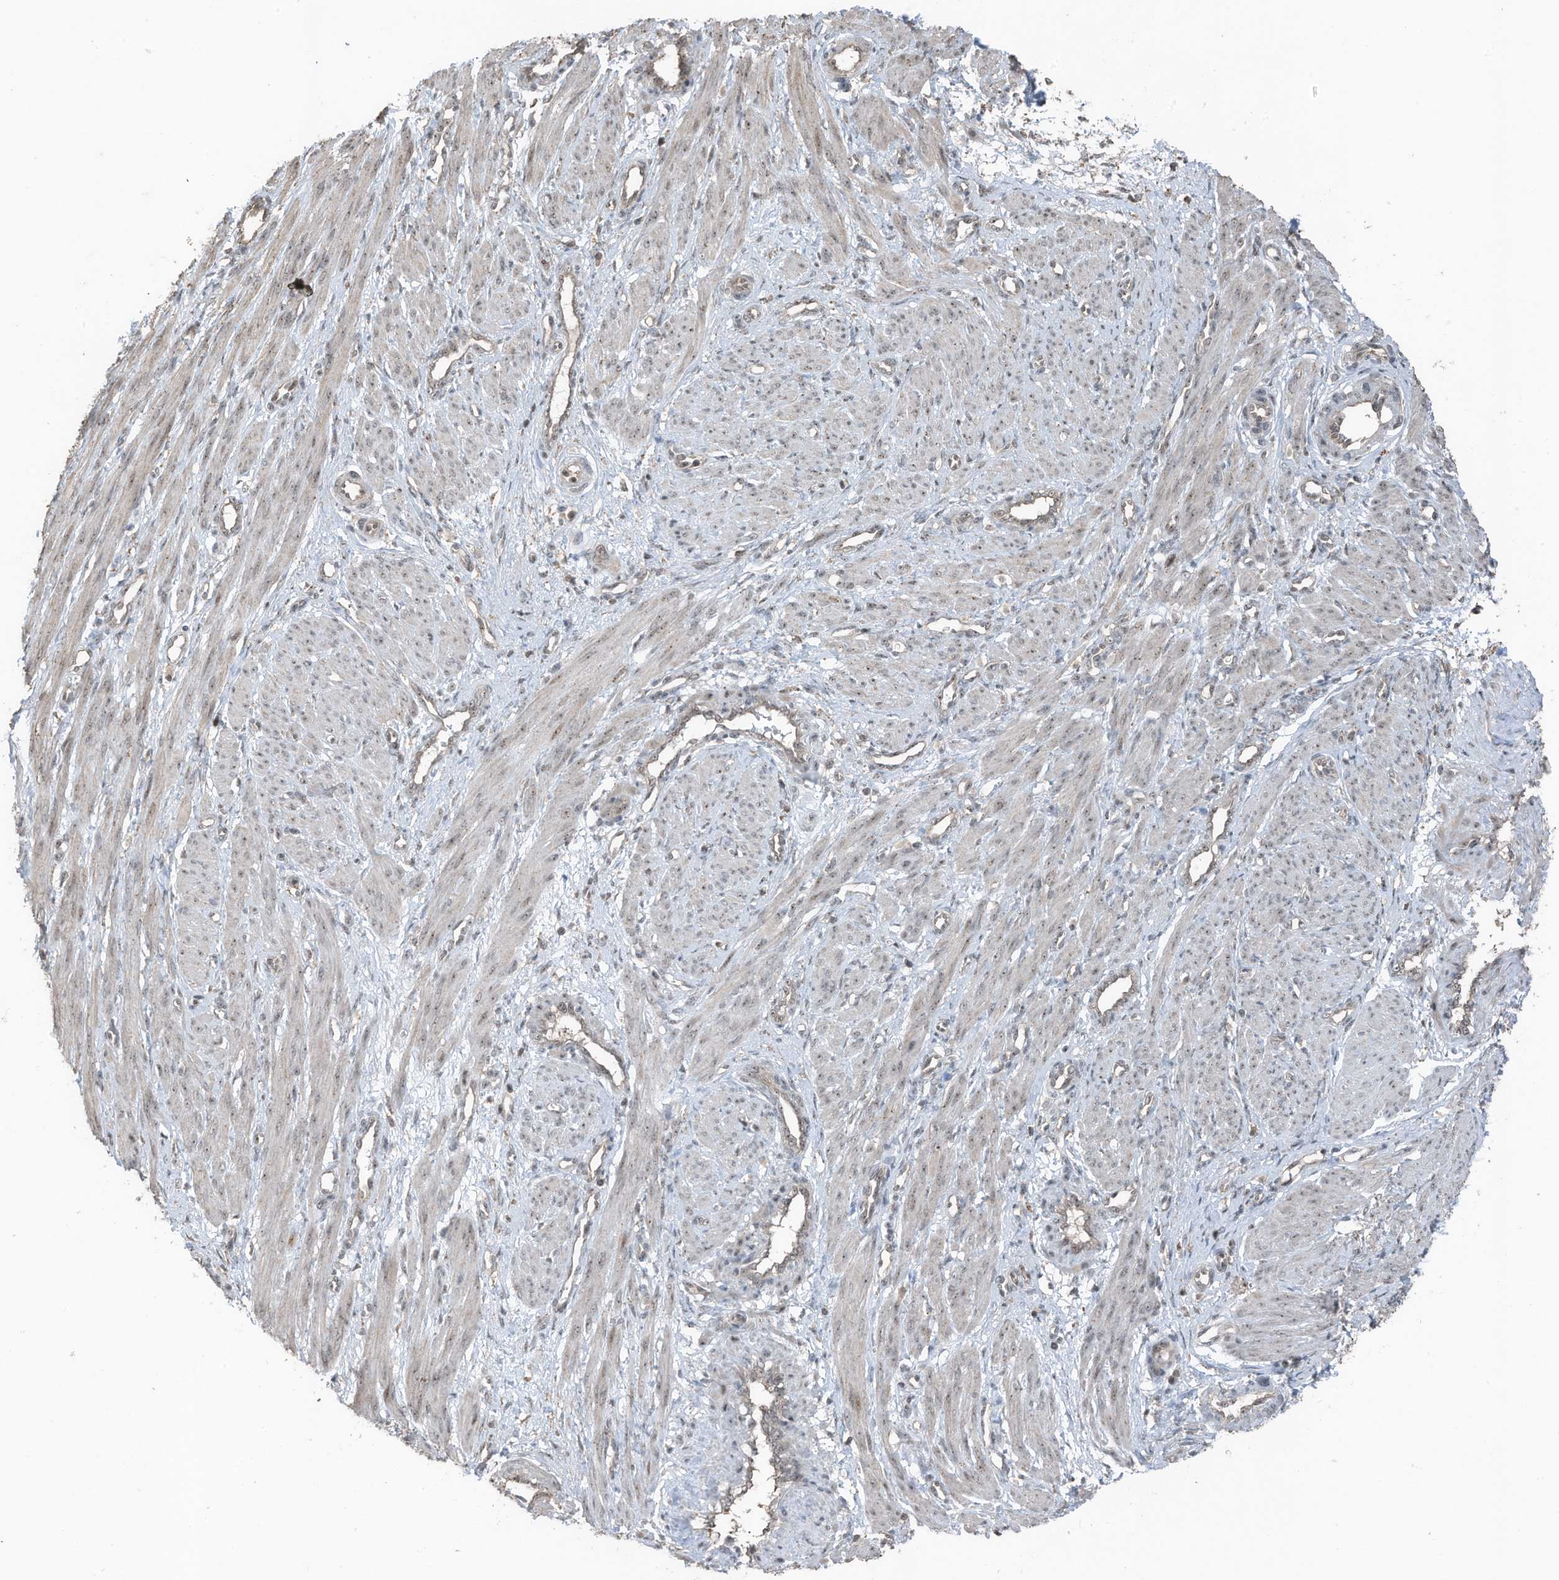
{"staining": {"intensity": "weak", "quantity": "25%-75%", "location": "nuclear"}, "tissue": "smooth muscle", "cell_type": "Smooth muscle cells", "image_type": "normal", "snomed": [{"axis": "morphology", "description": "Normal tissue, NOS"}, {"axis": "topography", "description": "Endometrium"}], "caption": "Immunohistochemical staining of normal human smooth muscle displays 25%-75% levels of weak nuclear protein expression in approximately 25%-75% of smooth muscle cells.", "gene": "UTP3", "patient": {"sex": "female", "age": 33}}